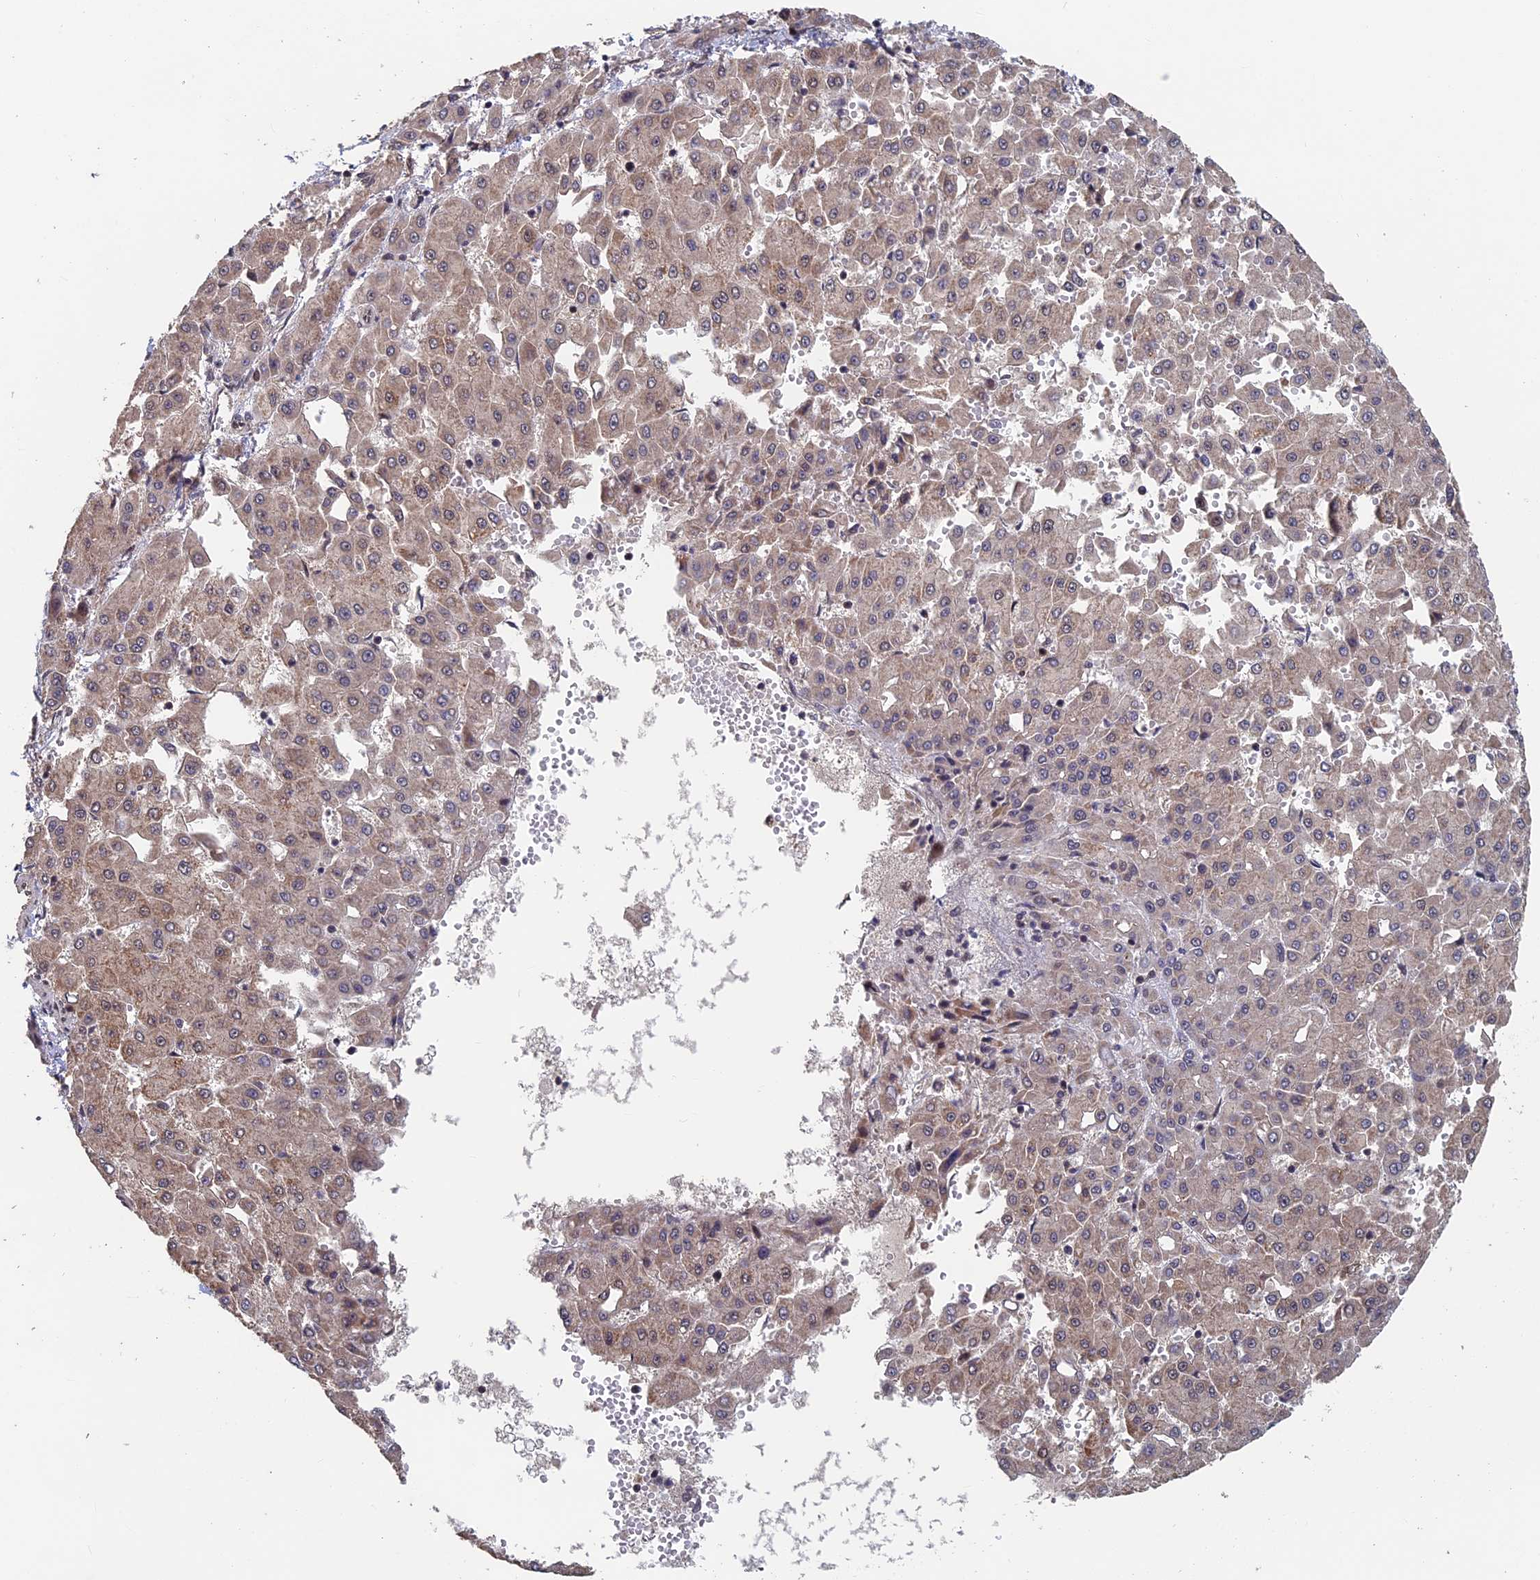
{"staining": {"intensity": "weak", "quantity": "25%-75%", "location": "cytoplasmic/membranous"}, "tissue": "liver cancer", "cell_type": "Tumor cells", "image_type": "cancer", "snomed": [{"axis": "morphology", "description": "Carcinoma, Hepatocellular, NOS"}, {"axis": "topography", "description": "Liver"}], "caption": "Protein staining exhibits weak cytoplasmic/membranous positivity in approximately 25%-75% of tumor cells in liver cancer.", "gene": "KIAA1328", "patient": {"sex": "male", "age": 47}}